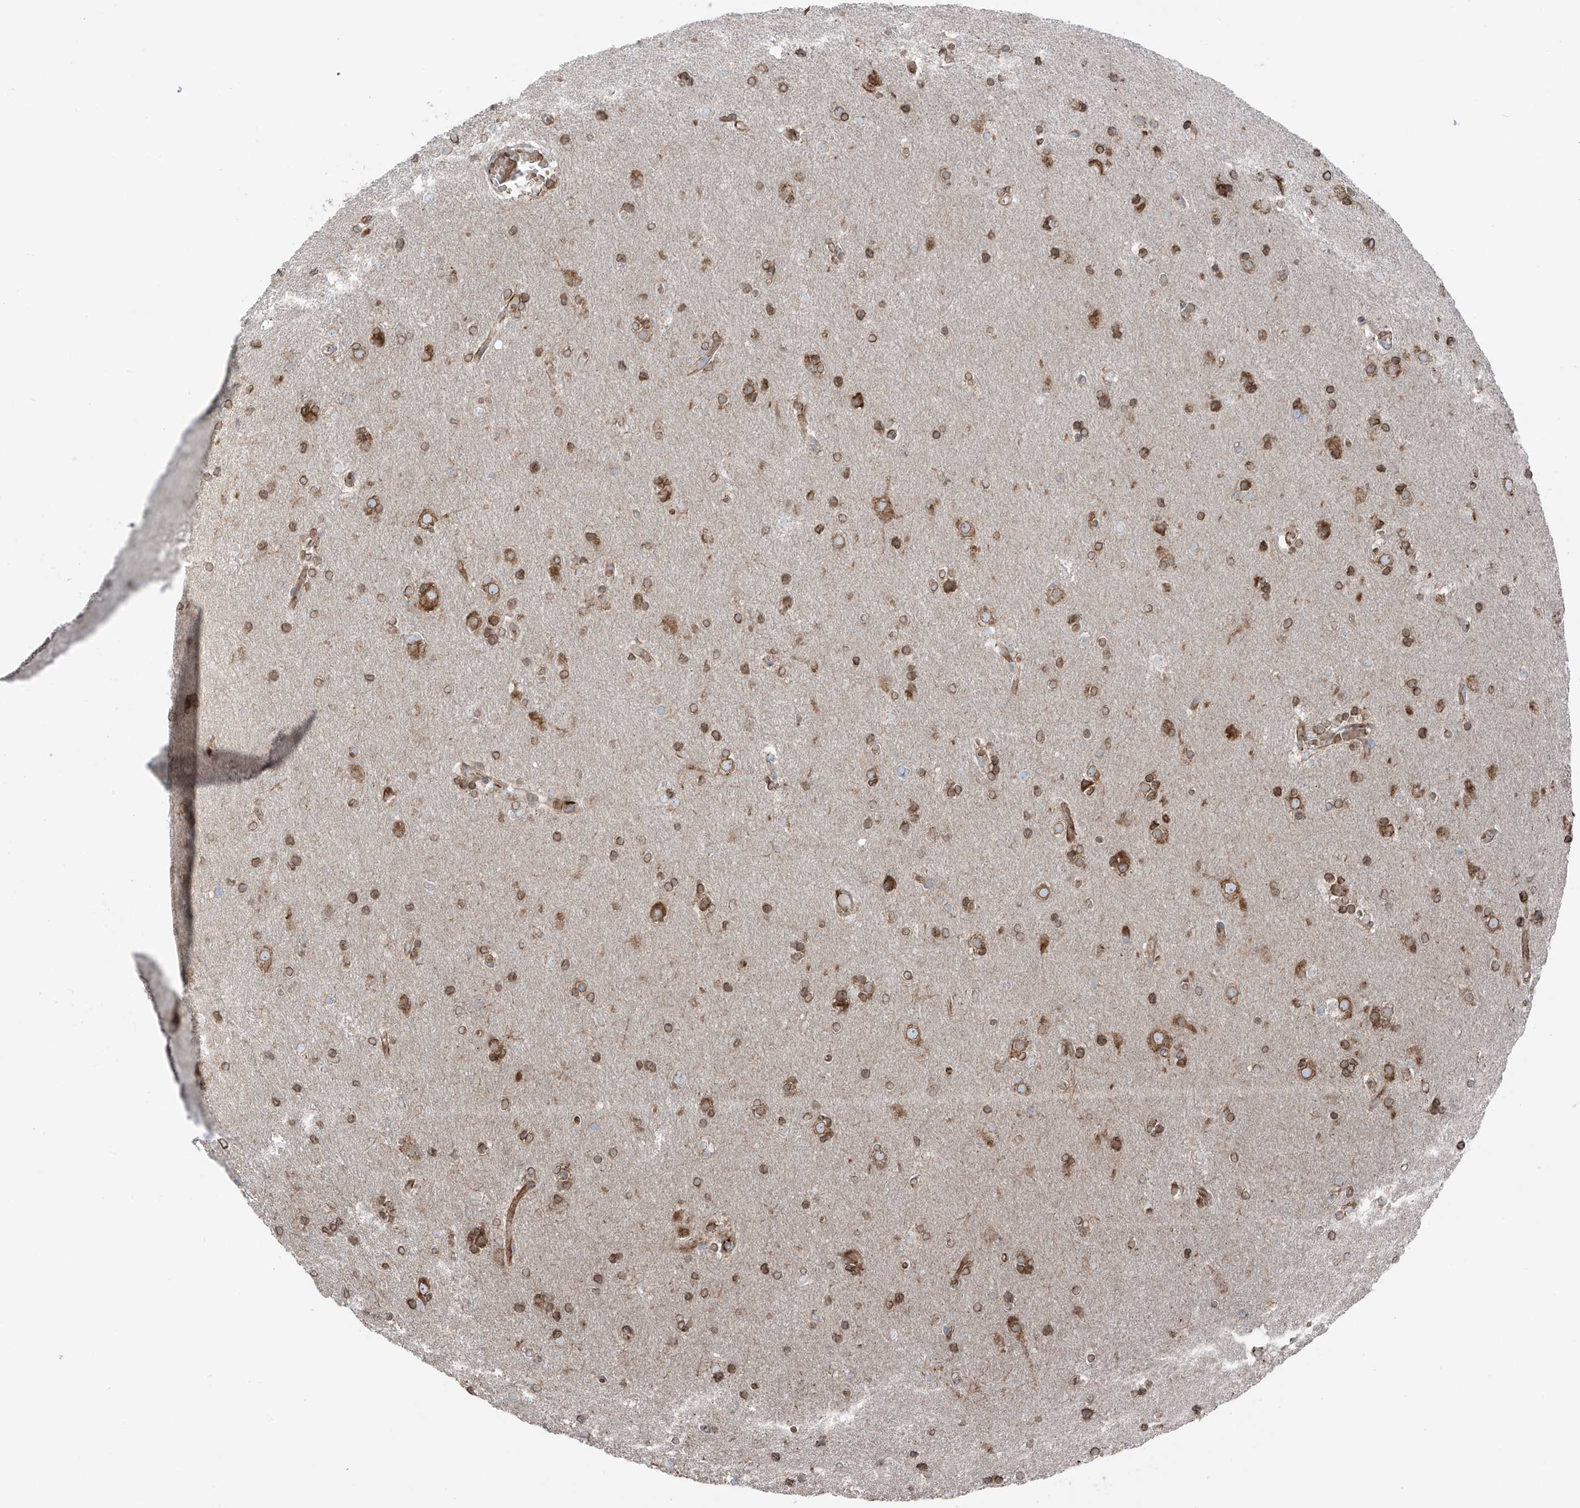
{"staining": {"intensity": "moderate", "quantity": ">75%", "location": "cytoplasmic/membranous"}, "tissue": "glioma", "cell_type": "Tumor cells", "image_type": "cancer", "snomed": [{"axis": "morphology", "description": "Glioma, malignant, High grade"}, {"axis": "topography", "description": "Cerebral cortex"}], "caption": "Human glioma stained for a protein (brown) demonstrates moderate cytoplasmic/membranous positive positivity in approximately >75% of tumor cells.", "gene": "ERLEC1", "patient": {"sex": "female", "age": 36}}